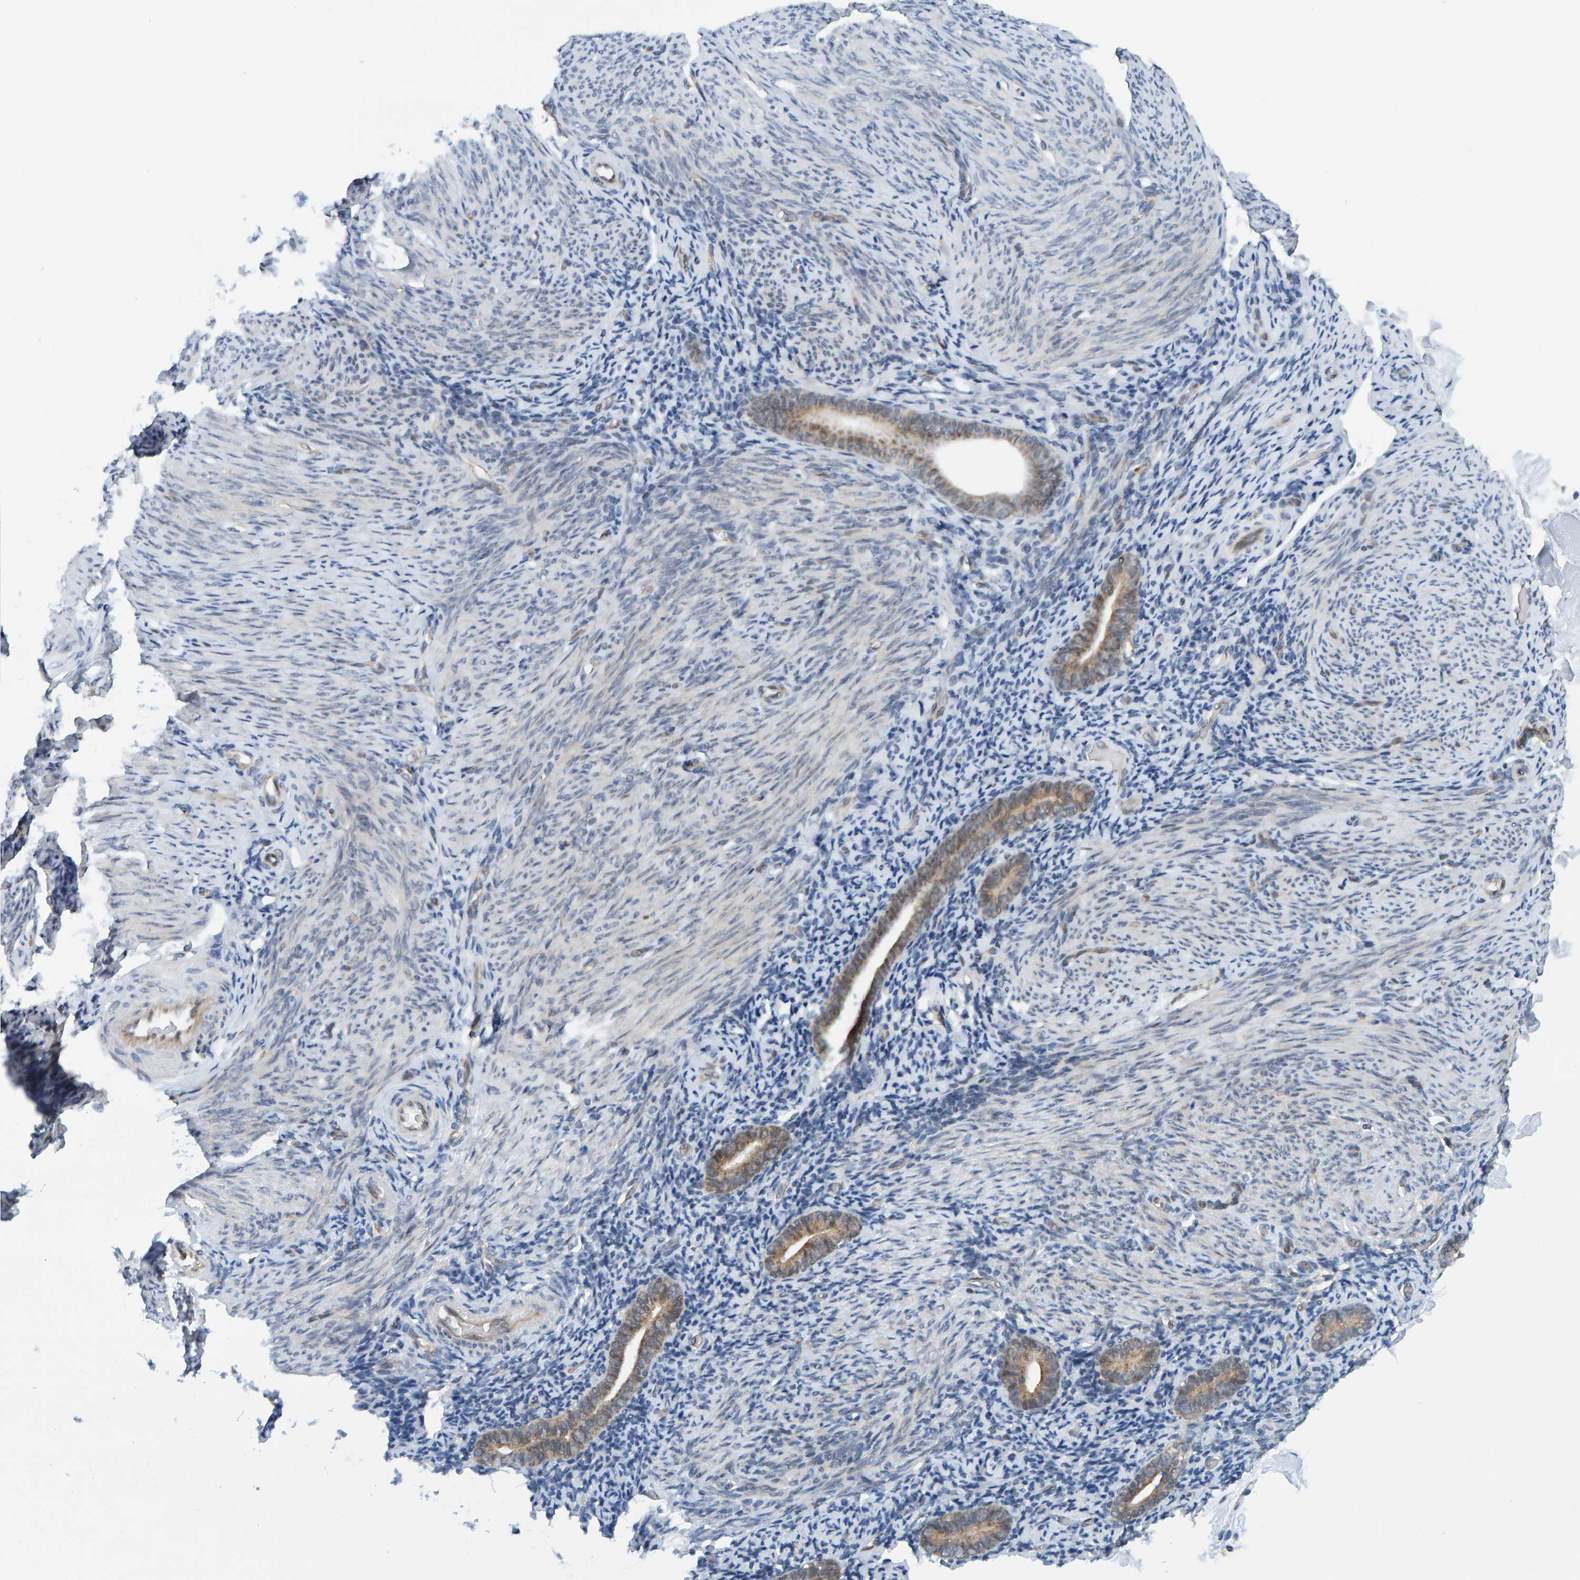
{"staining": {"intensity": "negative", "quantity": "none", "location": "none"}, "tissue": "endometrium", "cell_type": "Cells in endometrial stroma", "image_type": "normal", "snomed": [{"axis": "morphology", "description": "Normal tissue, NOS"}, {"axis": "topography", "description": "Endometrium"}], "caption": "The photomicrograph demonstrates no staining of cells in endometrial stroma in benign endometrium. (Brightfield microscopy of DAB immunohistochemistry at high magnification).", "gene": "SCRN2", "patient": {"sex": "female", "age": 51}}